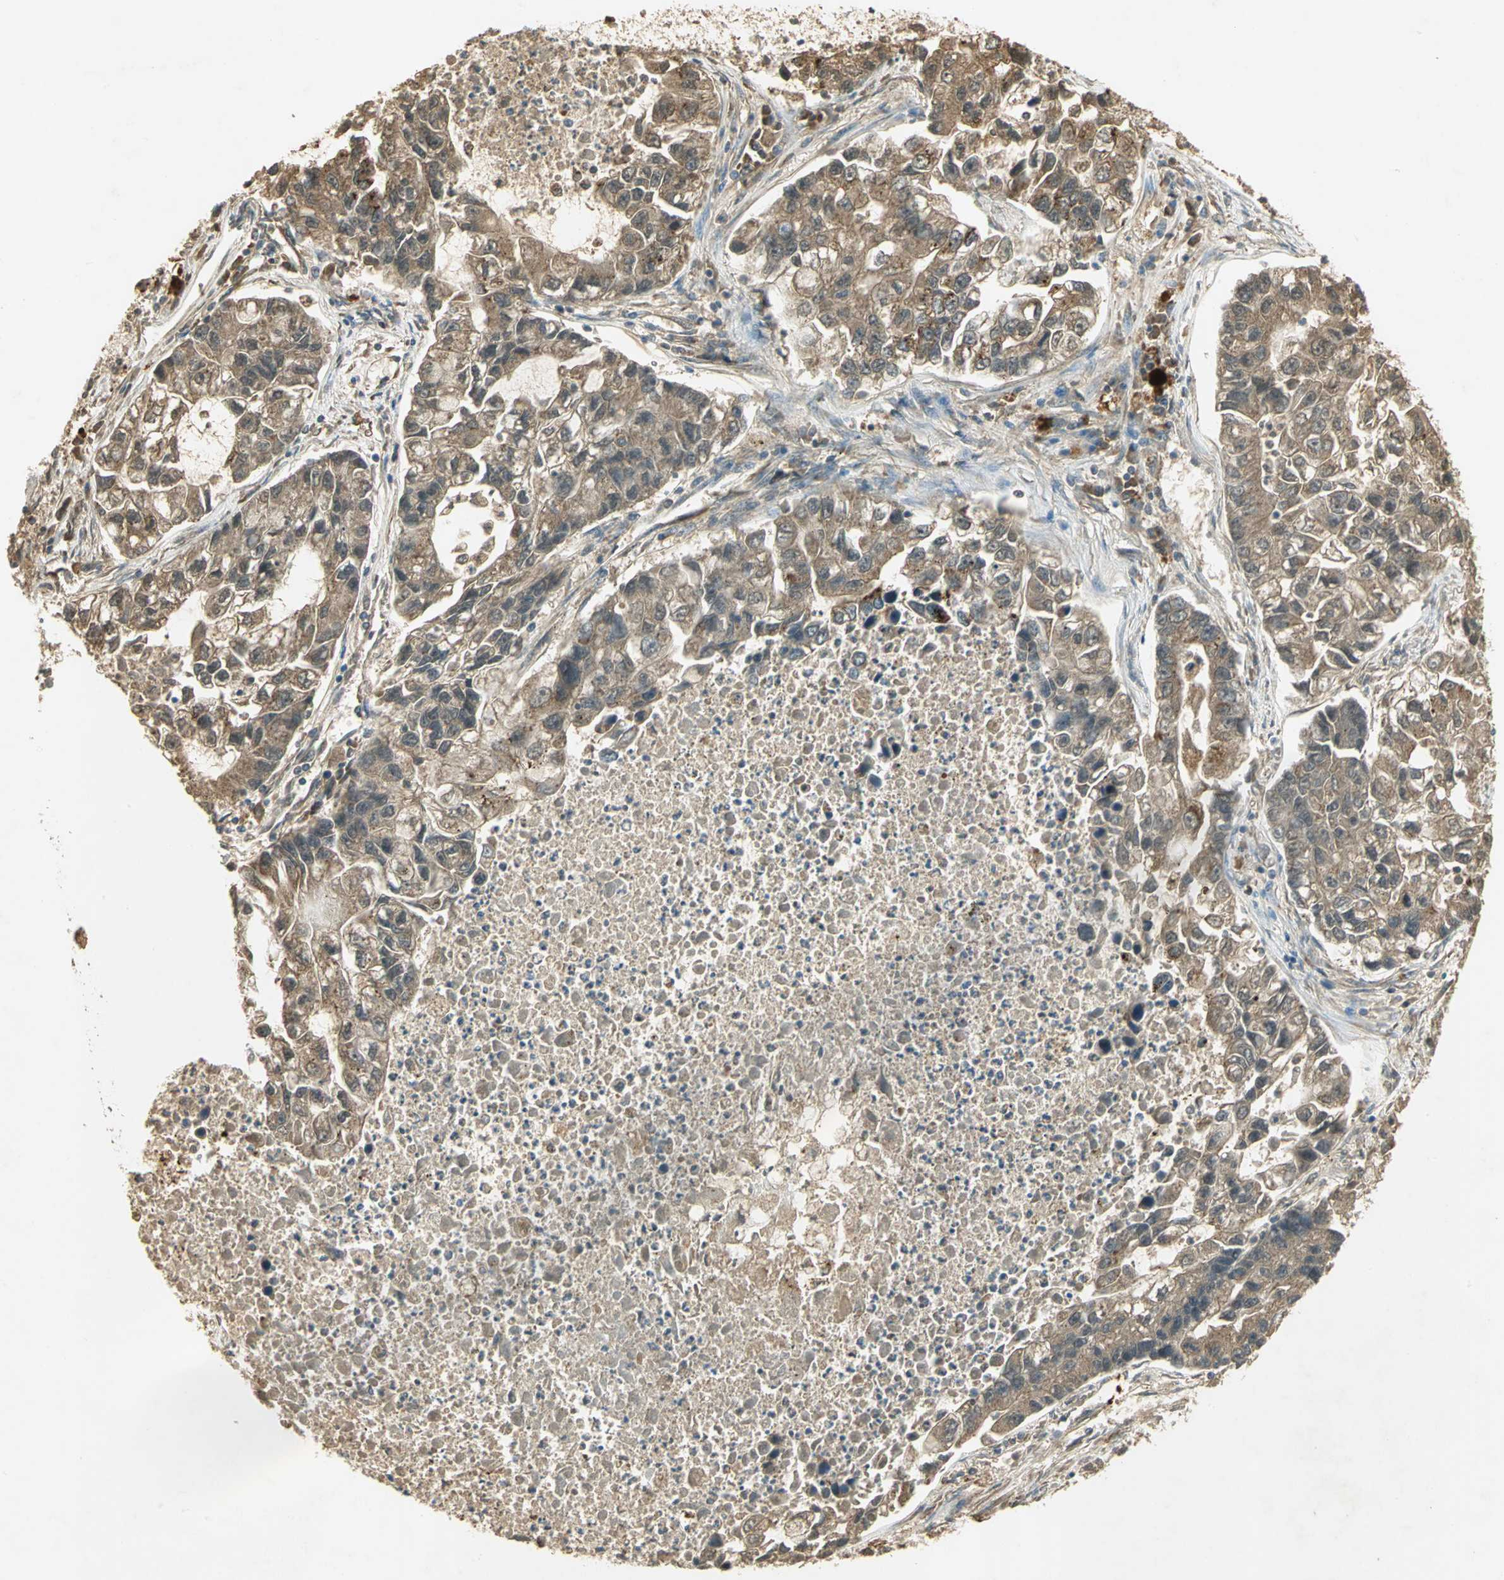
{"staining": {"intensity": "moderate", "quantity": ">75%", "location": "cytoplasmic/membranous"}, "tissue": "lung cancer", "cell_type": "Tumor cells", "image_type": "cancer", "snomed": [{"axis": "morphology", "description": "Adenocarcinoma, NOS"}, {"axis": "topography", "description": "Lung"}], "caption": "Tumor cells demonstrate moderate cytoplasmic/membranous staining in about >75% of cells in lung adenocarcinoma.", "gene": "KEAP1", "patient": {"sex": "female", "age": 51}}